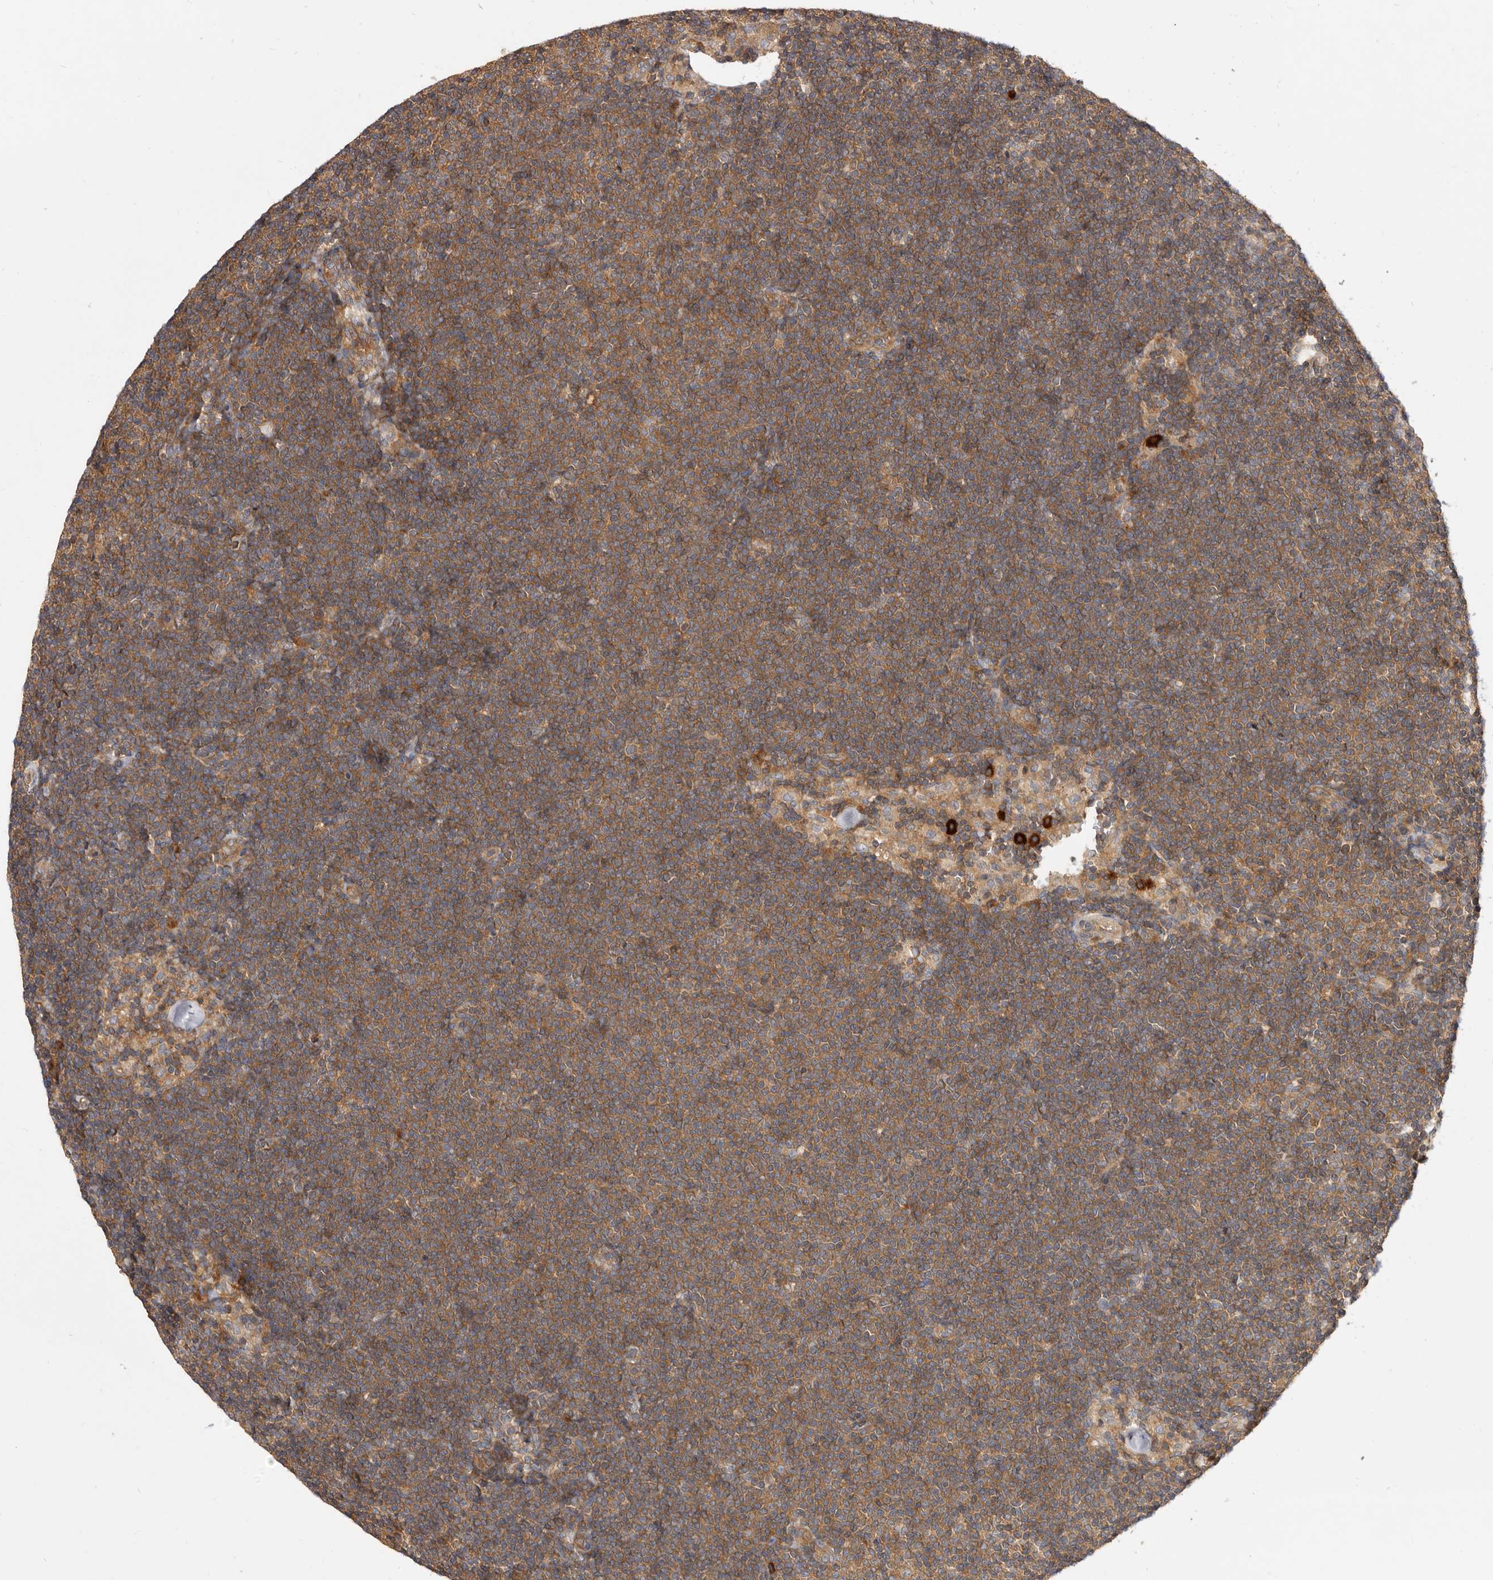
{"staining": {"intensity": "moderate", "quantity": ">75%", "location": "cytoplasmic/membranous"}, "tissue": "lymphoma", "cell_type": "Tumor cells", "image_type": "cancer", "snomed": [{"axis": "morphology", "description": "Malignant lymphoma, non-Hodgkin's type, Low grade"}, {"axis": "topography", "description": "Lymph node"}], "caption": "High-magnification brightfield microscopy of low-grade malignant lymphoma, non-Hodgkin's type stained with DAB (3,3'-diaminobenzidine) (brown) and counterstained with hematoxylin (blue). tumor cells exhibit moderate cytoplasmic/membranous expression is appreciated in approximately>75% of cells.", "gene": "ADAMTS20", "patient": {"sex": "female", "age": 53}}